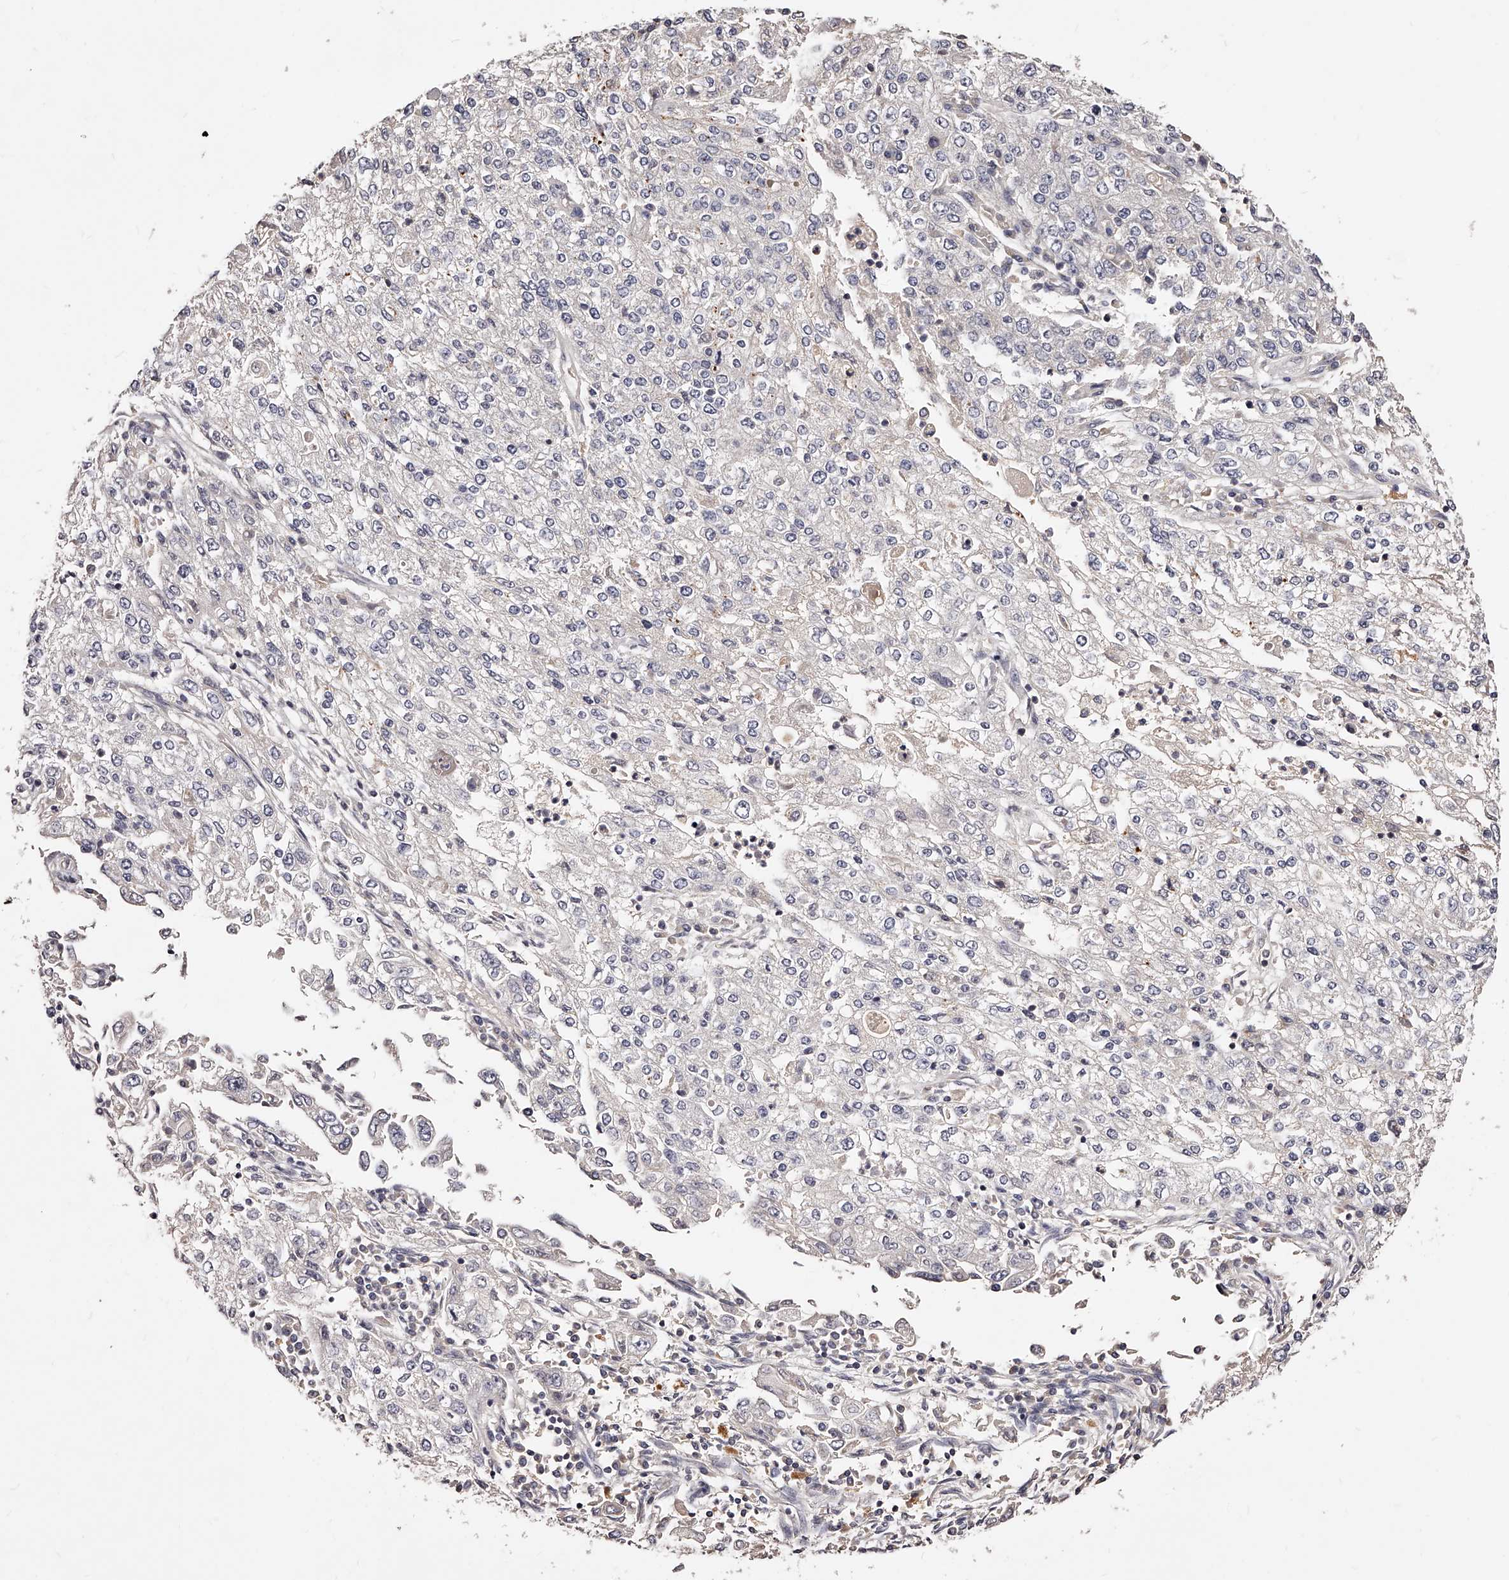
{"staining": {"intensity": "negative", "quantity": "none", "location": "none"}, "tissue": "endometrial cancer", "cell_type": "Tumor cells", "image_type": "cancer", "snomed": [{"axis": "morphology", "description": "Adenocarcinoma, NOS"}, {"axis": "topography", "description": "Endometrium"}], "caption": "Tumor cells are negative for protein expression in human endometrial cancer.", "gene": "PHACTR1", "patient": {"sex": "female", "age": 49}}